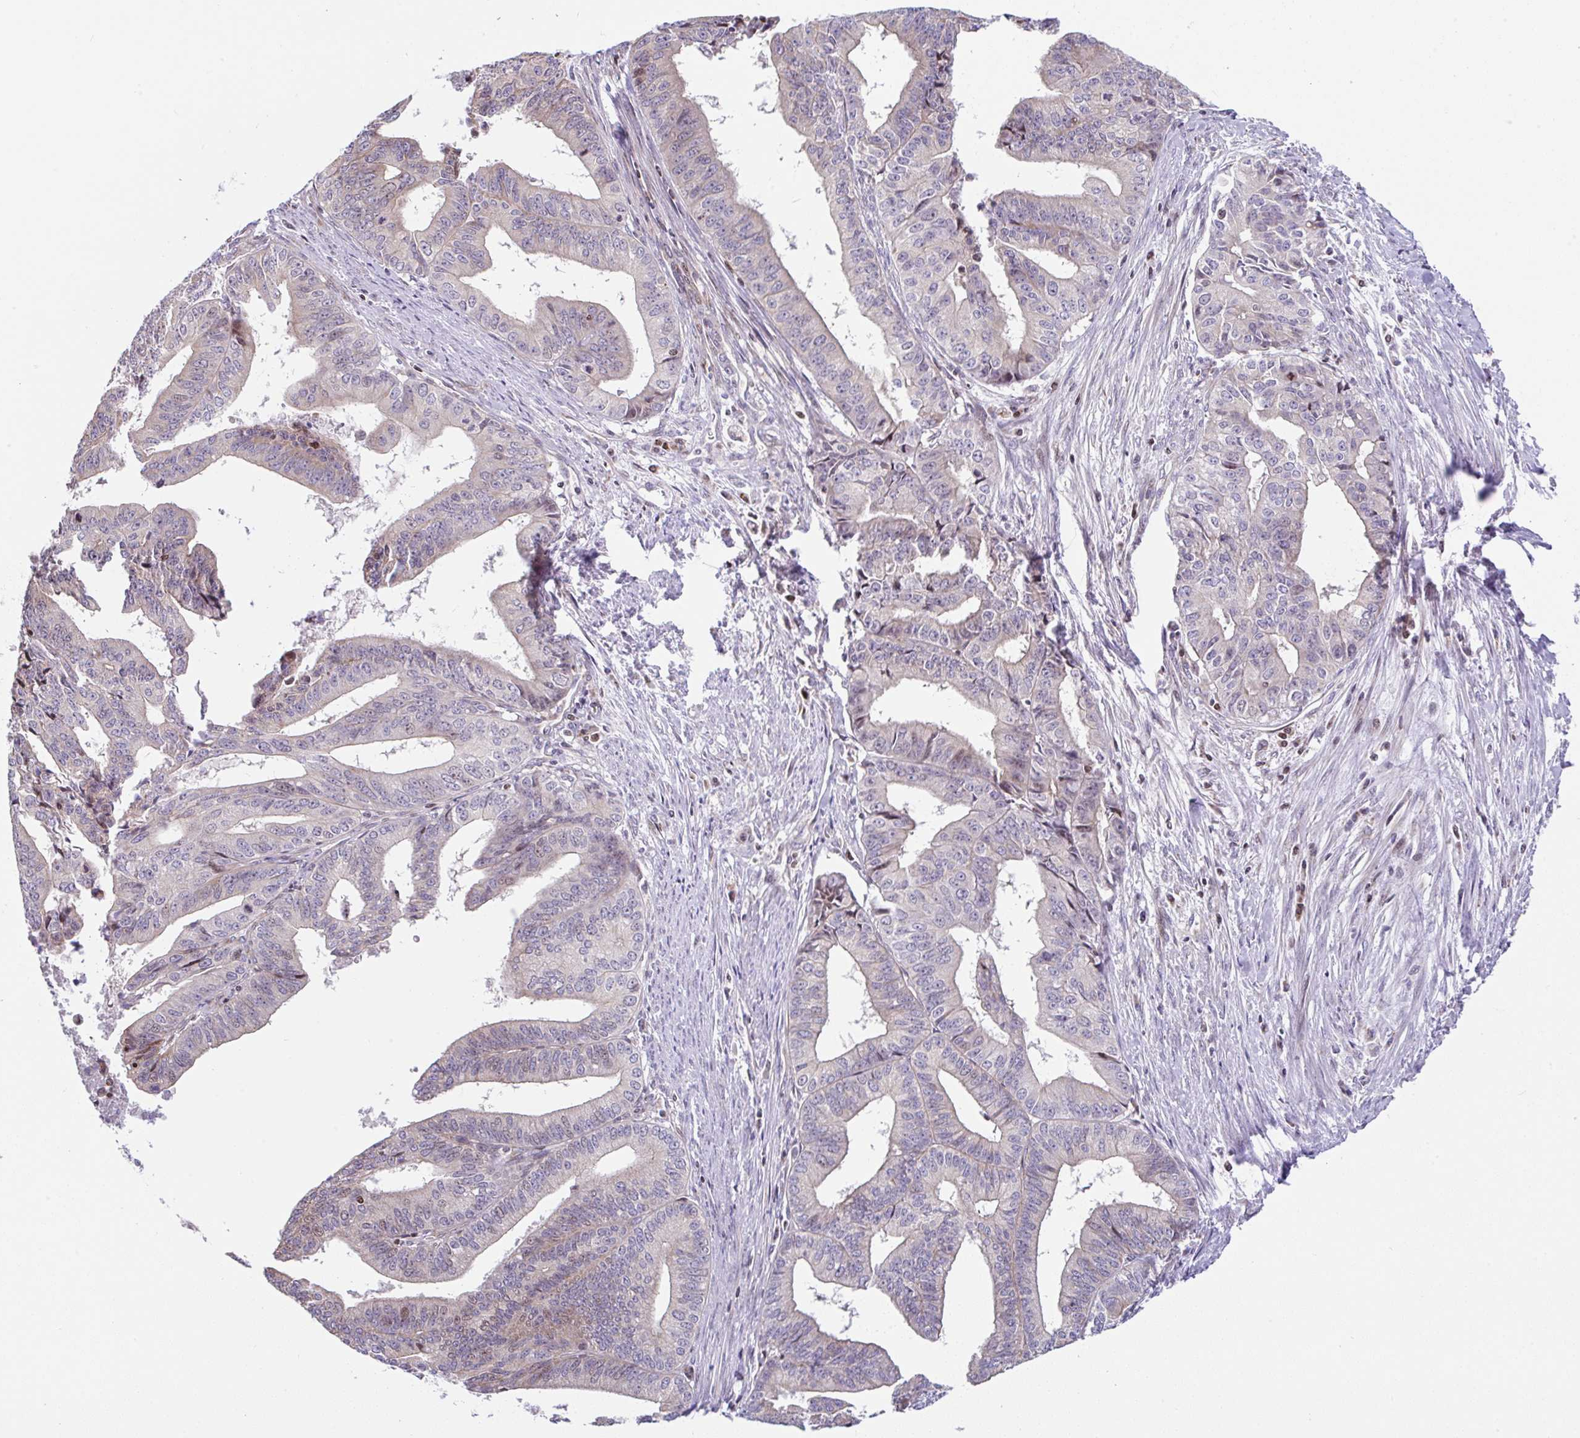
{"staining": {"intensity": "weak", "quantity": "<25%", "location": "cytoplasmic/membranous,nuclear"}, "tissue": "endometrial cancer", "cell_type": "Tumor cells", "image_type": "cancer", "snomed": [{"axis": "morphology", "description": "Adenocarcinoma, NOS"}, {"axis": "topography", "description": "Endometrium"}], "caption": "High magnification brightfield microscopy of endometrial adenocarcinoma stained with DAB (3,3'-diaminobenzidine) (brown) and counterstained with hematoxylin (blue): tumor cells show no significant positivity.", "gene": "FIGNL1", "patient": {"sex": "female", "age": 65}}